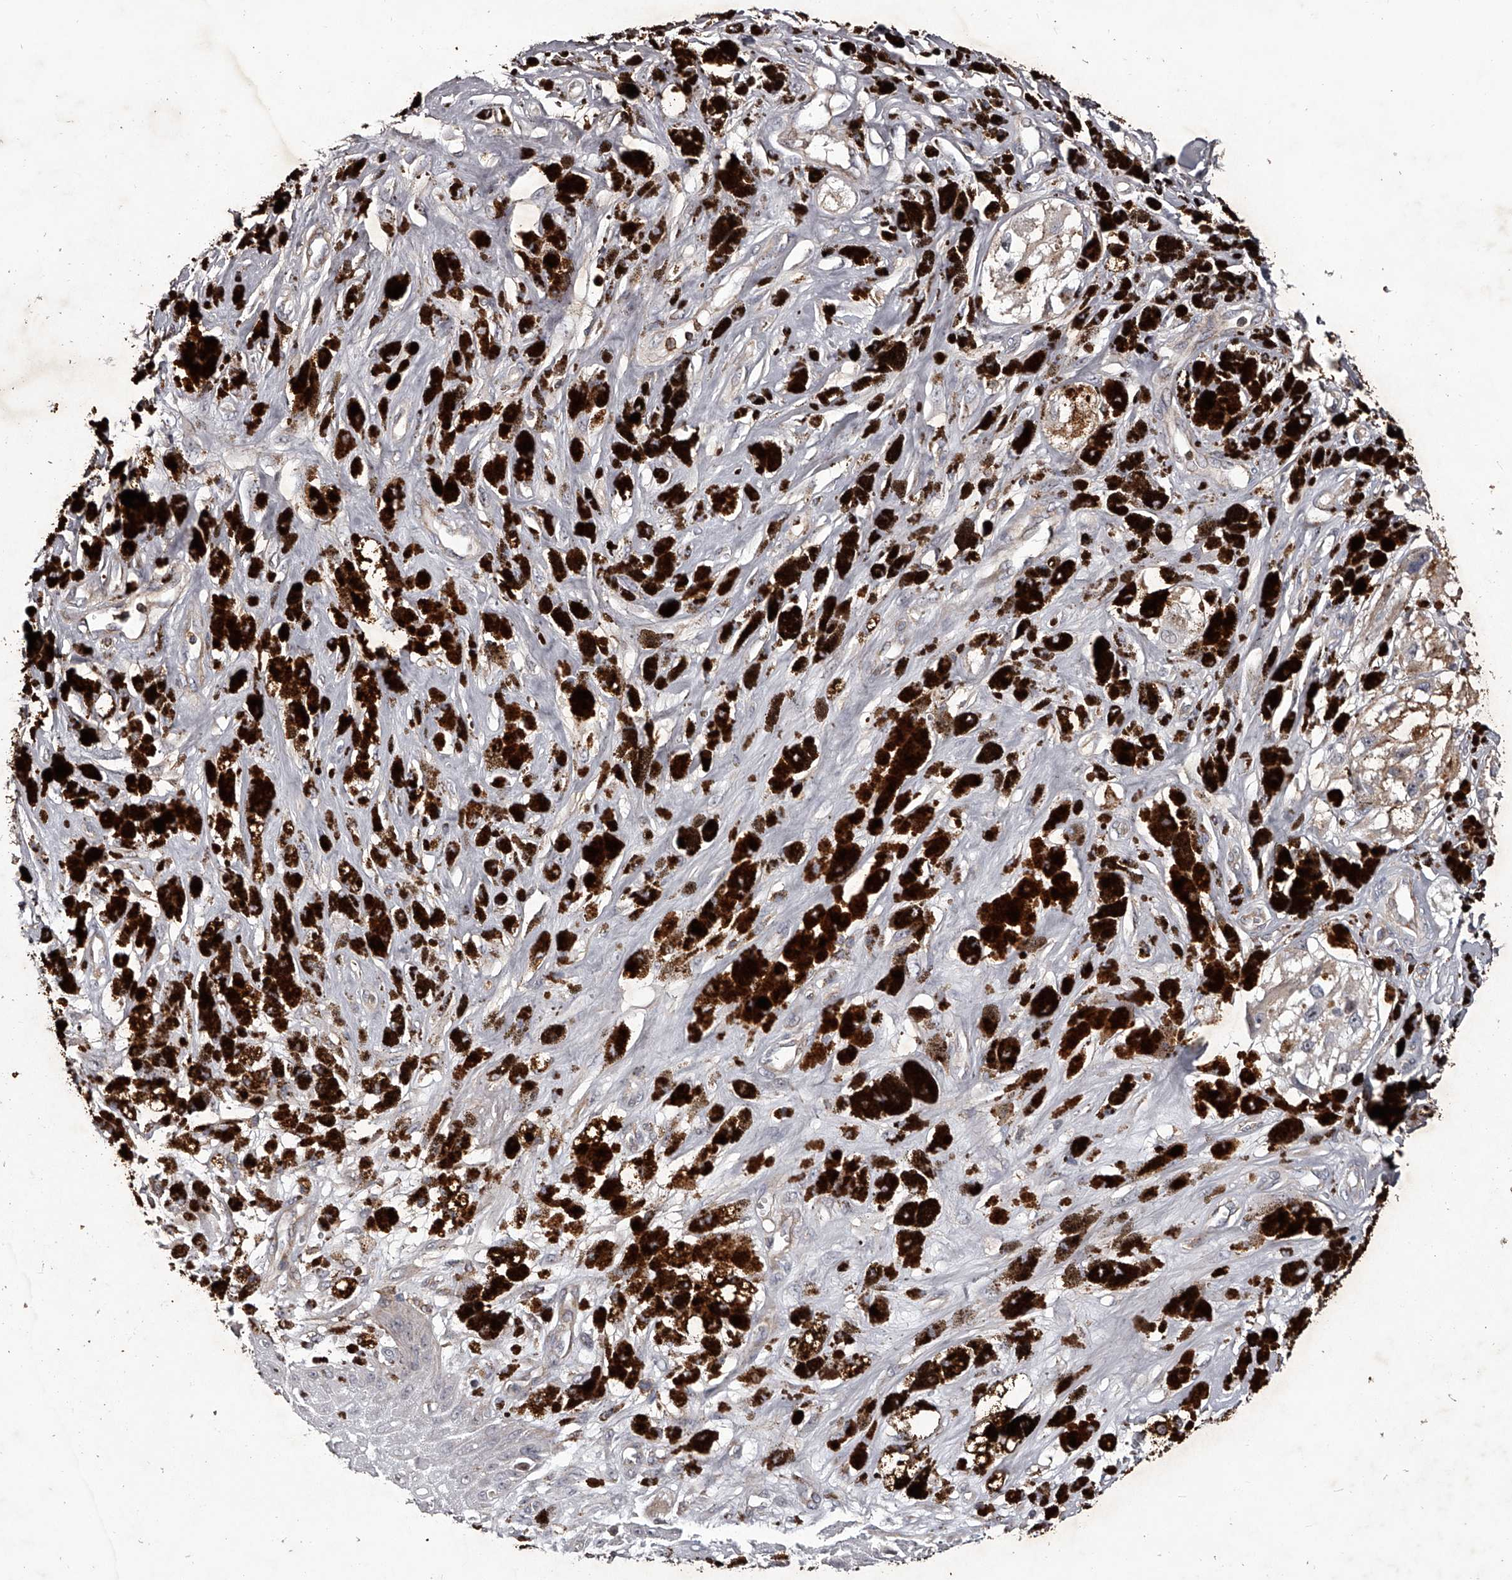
{"staining": {"intensity": "negative", "quantity": "none", "location": "none"}, "tissue": "melanoma", "cell_type": "Tumor cells", "image_type": "cancer", "snomed": [{"axis": "morphology", "description": "Malignant melanoma, NOS"}, {"axis": "topography", "description": "Skin"}], "caption": "This is an IHC micrograph of malignant melanoma. There is no positivity in tumor cells.", "gene": "RRP36", "patient": {"sex": "male", "age": 88}}